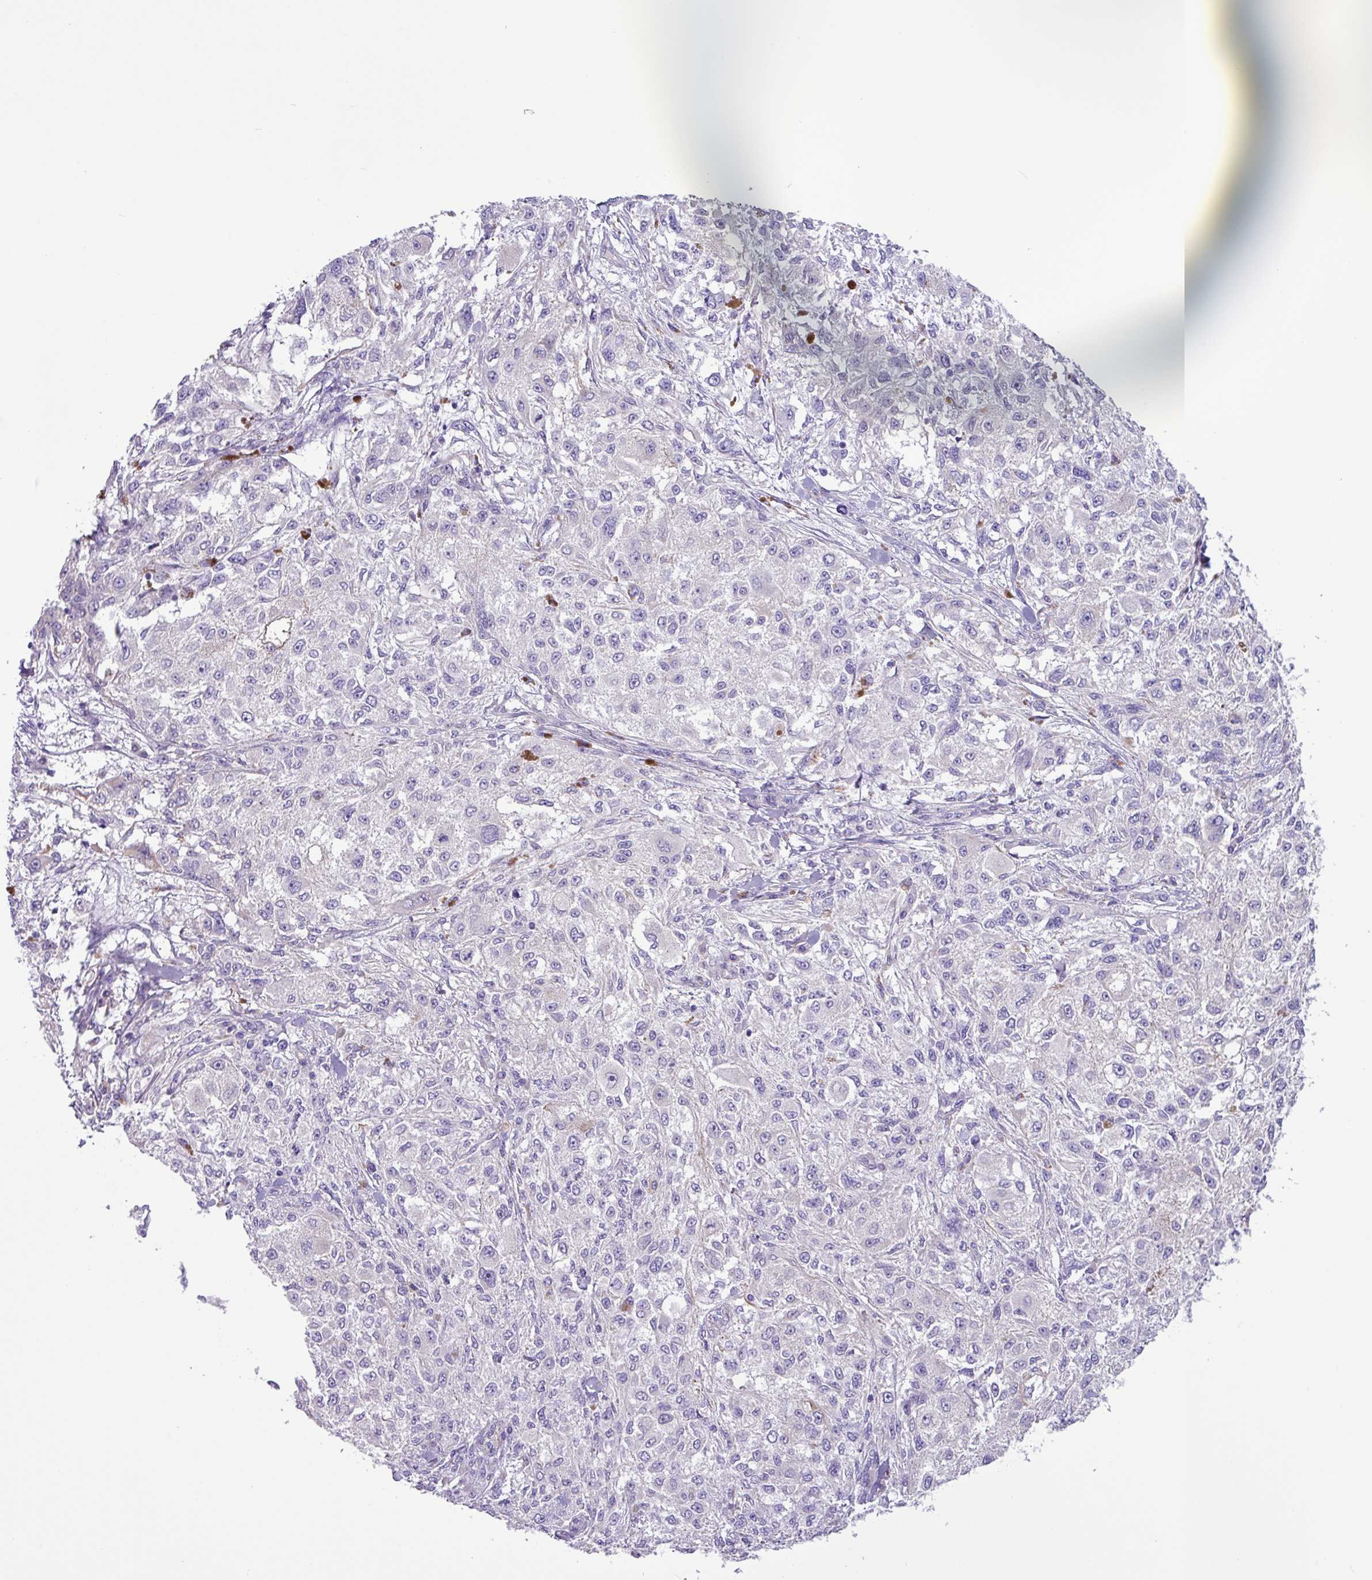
{"staining": {"intensity": "negative", "quantity": "none", "location": "none"}, "tissue": "melanoma", "cell_type": "Tumor cells", "image_type": "cancer", "snomed": [{"axis": "morphology", "description": "Necrosis, NOS"}, {"axis": "morphology", "description": "Malignant melanoma, NOS"}, {"axis": "topography", "description": "Skin"}], "caption": "A photomicrograph of melanoma stained for a protein demonstrates no brown staining in tumor cells.", "gene": "MRM2", "patient": {"sex": "female", "age": 87}}